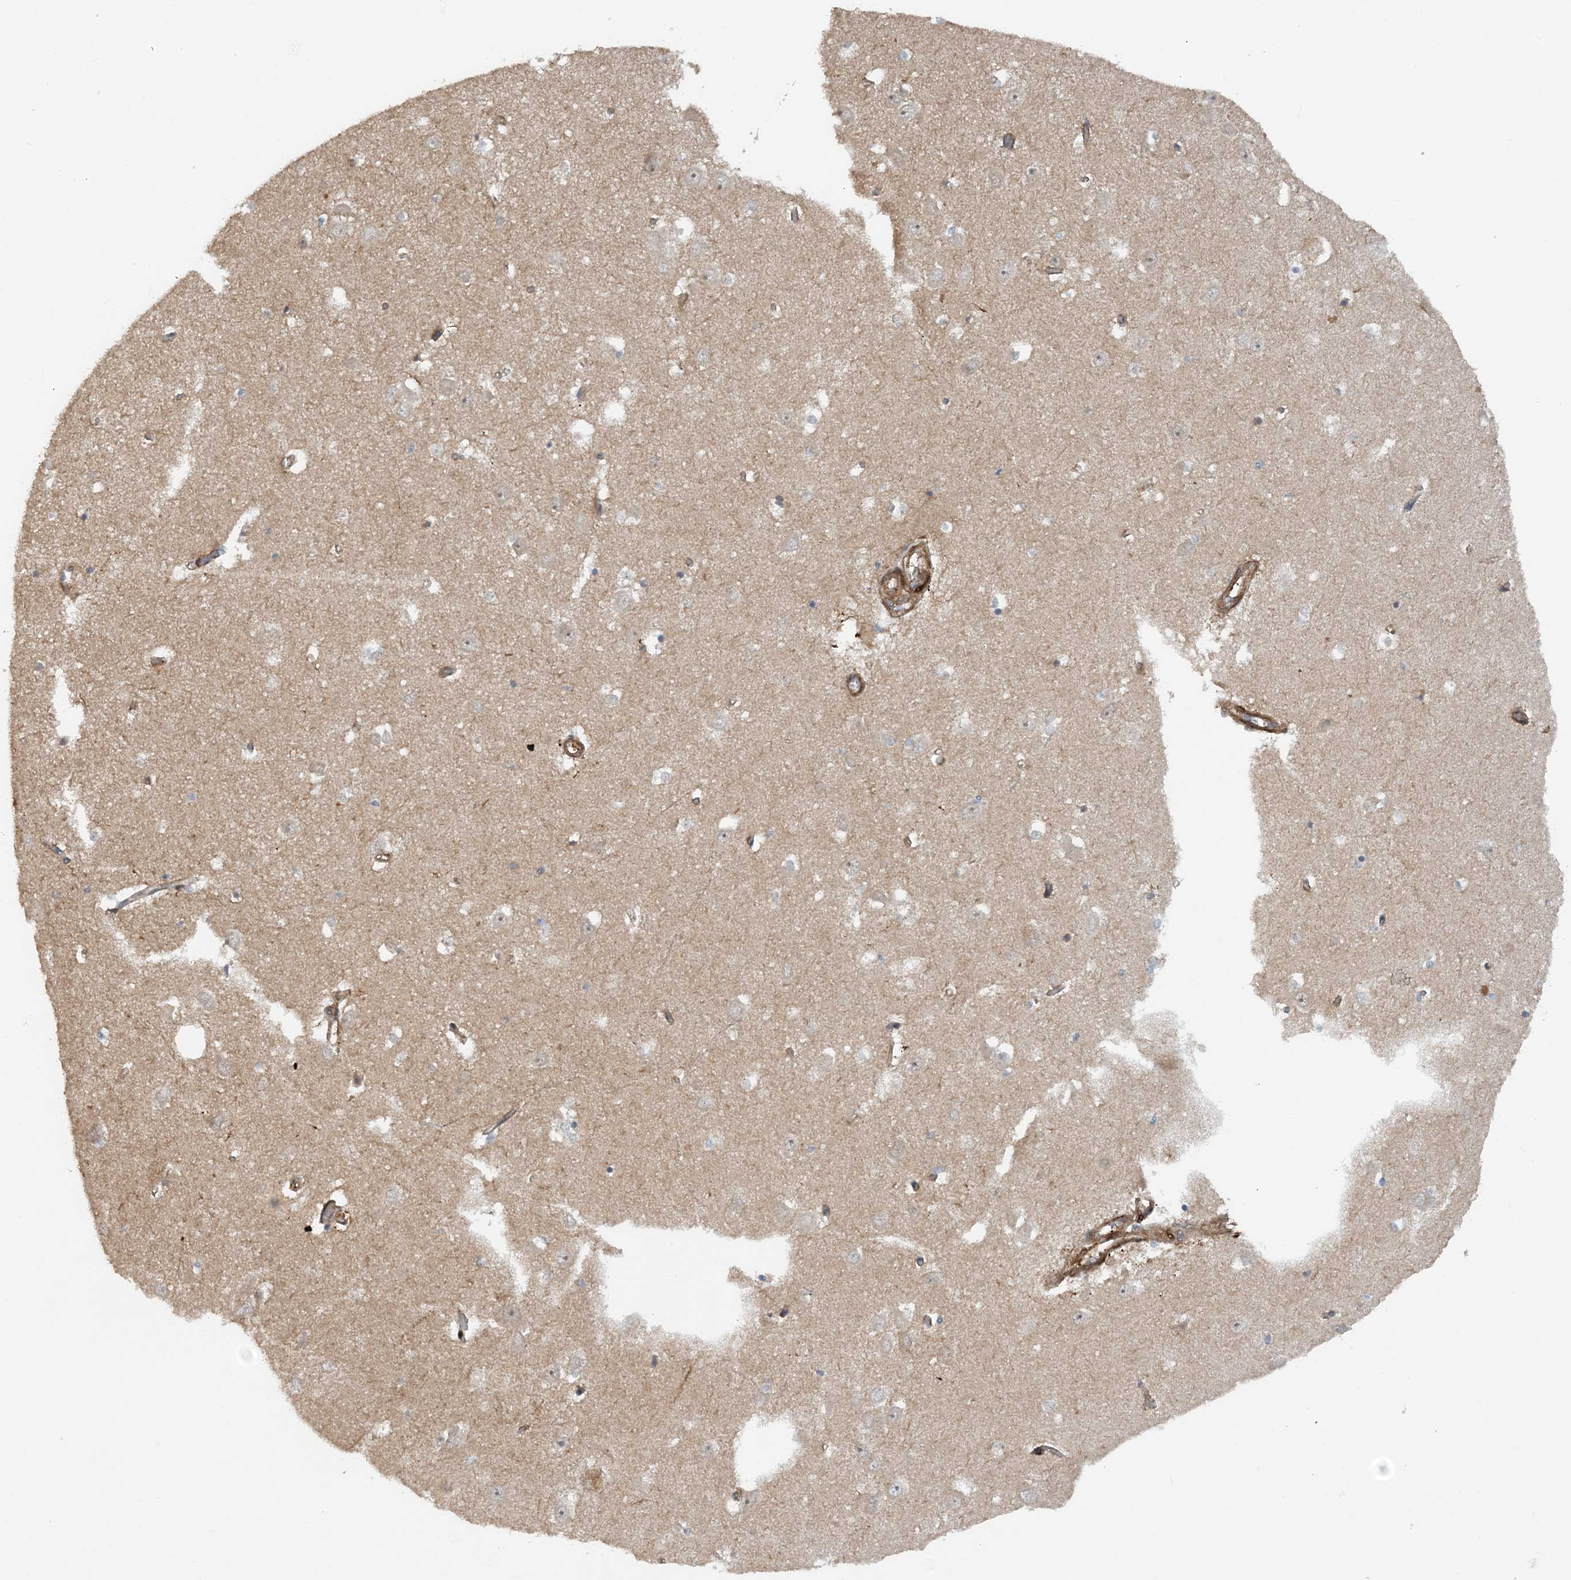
{"staining": {"intensity": "negative", "quantity": "none", "location": "none"}, "tissue": "hippocampus", "cell_type": "Glial cells", "image_type": "normal", "snomed": [{"axis": "morphology", "description": "Normal tissue, NOS"}, {"axis": "topography", "description": "Hippocampus"}], "caption": "Glial cells are negative for protein expression in unremarkable human hippocampus. The staining is performed using DAB (3,3'-diaminobenzidine) brown chromogen with nuclei counter-stained in using hematoxylin.", "gene": "HEMK1", "patient": {"sex": "male", "age": 70}}